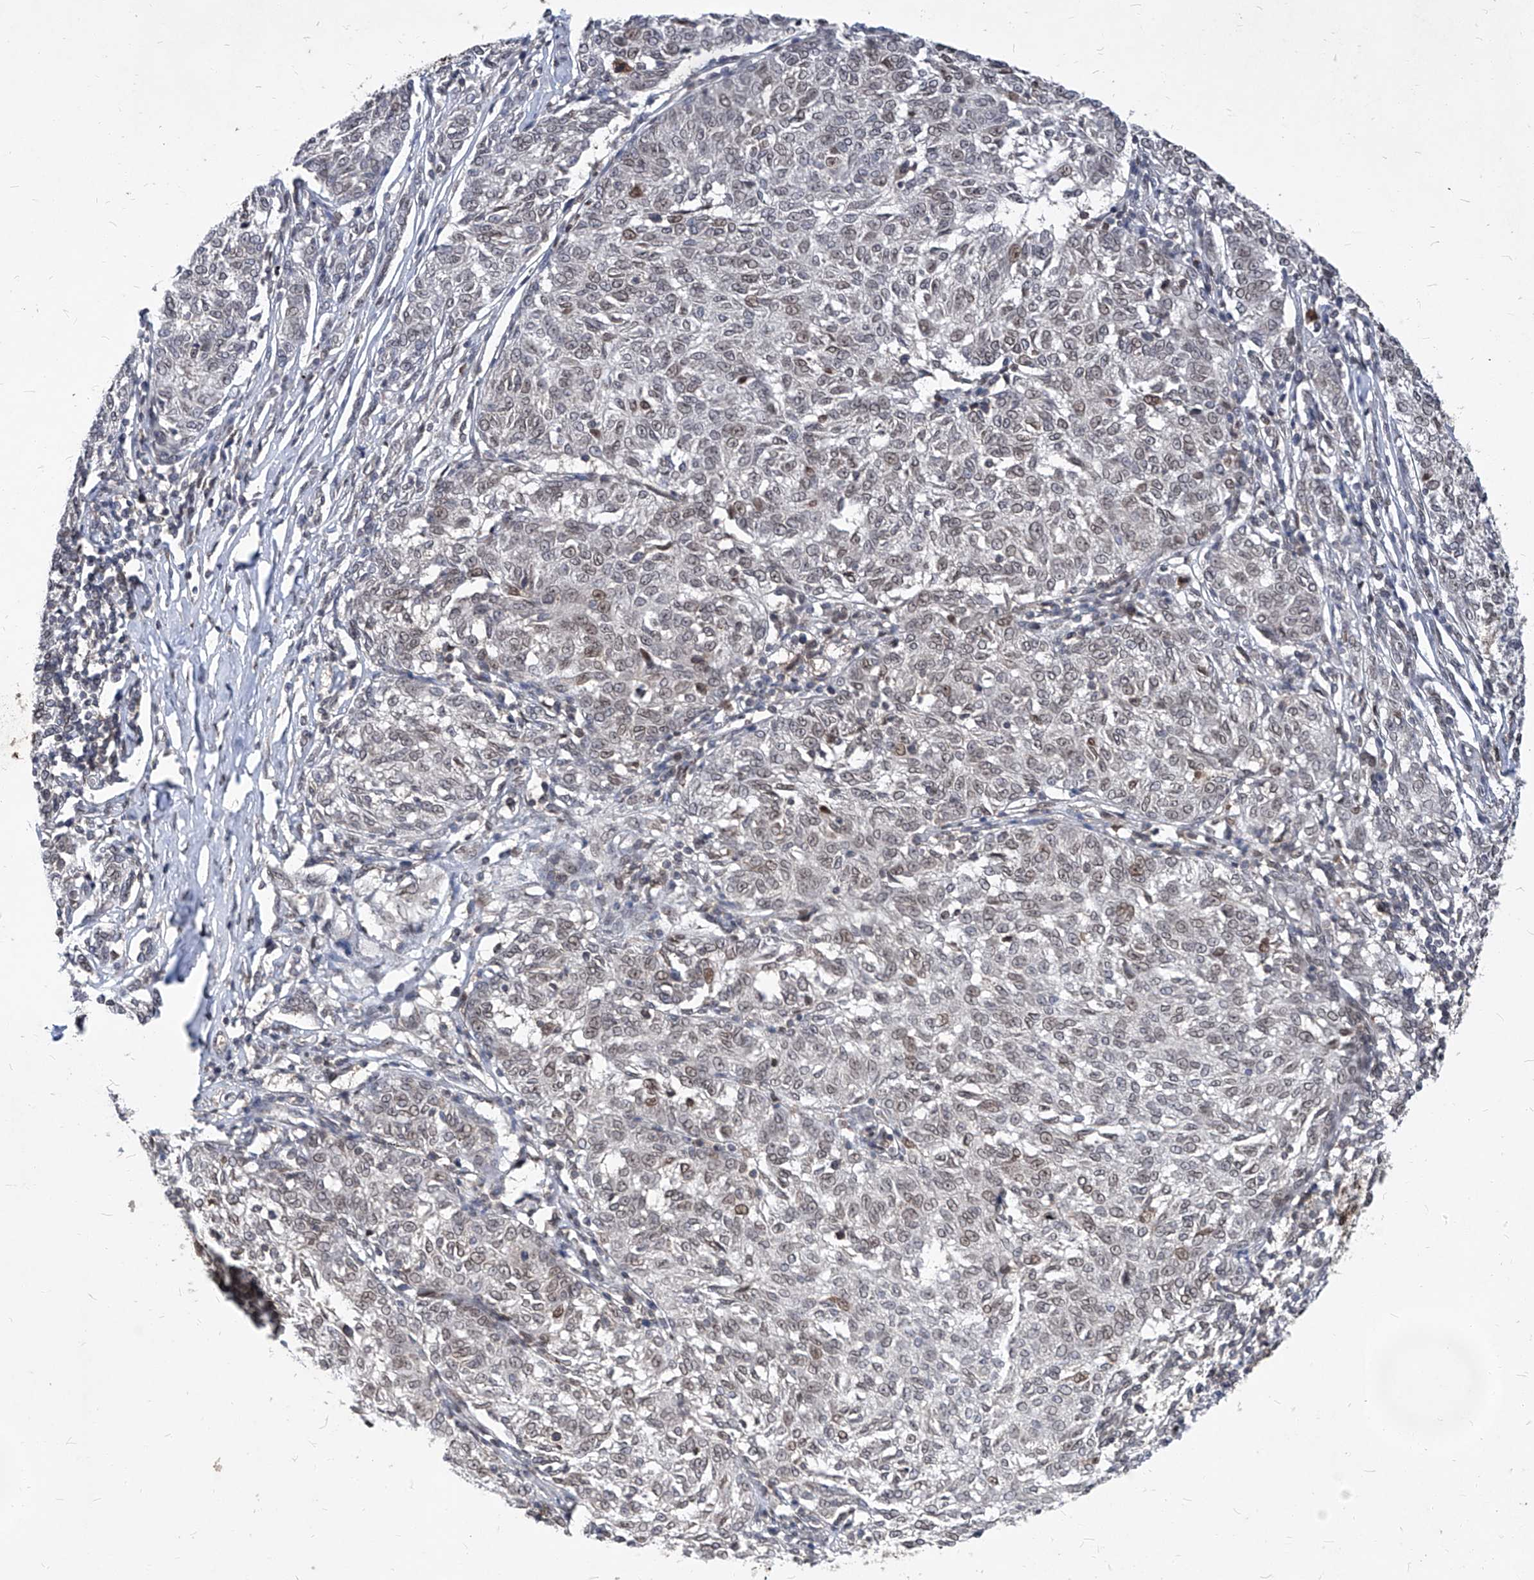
{"staining": {"intensity": "weak", "quantity": "25%-75%", "location": "nuclear"}, "tissue": "melanoma", "cell_type": "Tumor cells", "image_type": "cancer", "snomed": [{"axis": "morphology", "description": "Malignant melanoma, NOS"}, {"axis": "topography", "description": "Skin"}], "caption": "The immunohistochemical stain highlights weak nuclear positivity in tumor cells of melanoma tissue.", "gene": "KPNB1", "patient": {"sex": "female", "age": 72}}